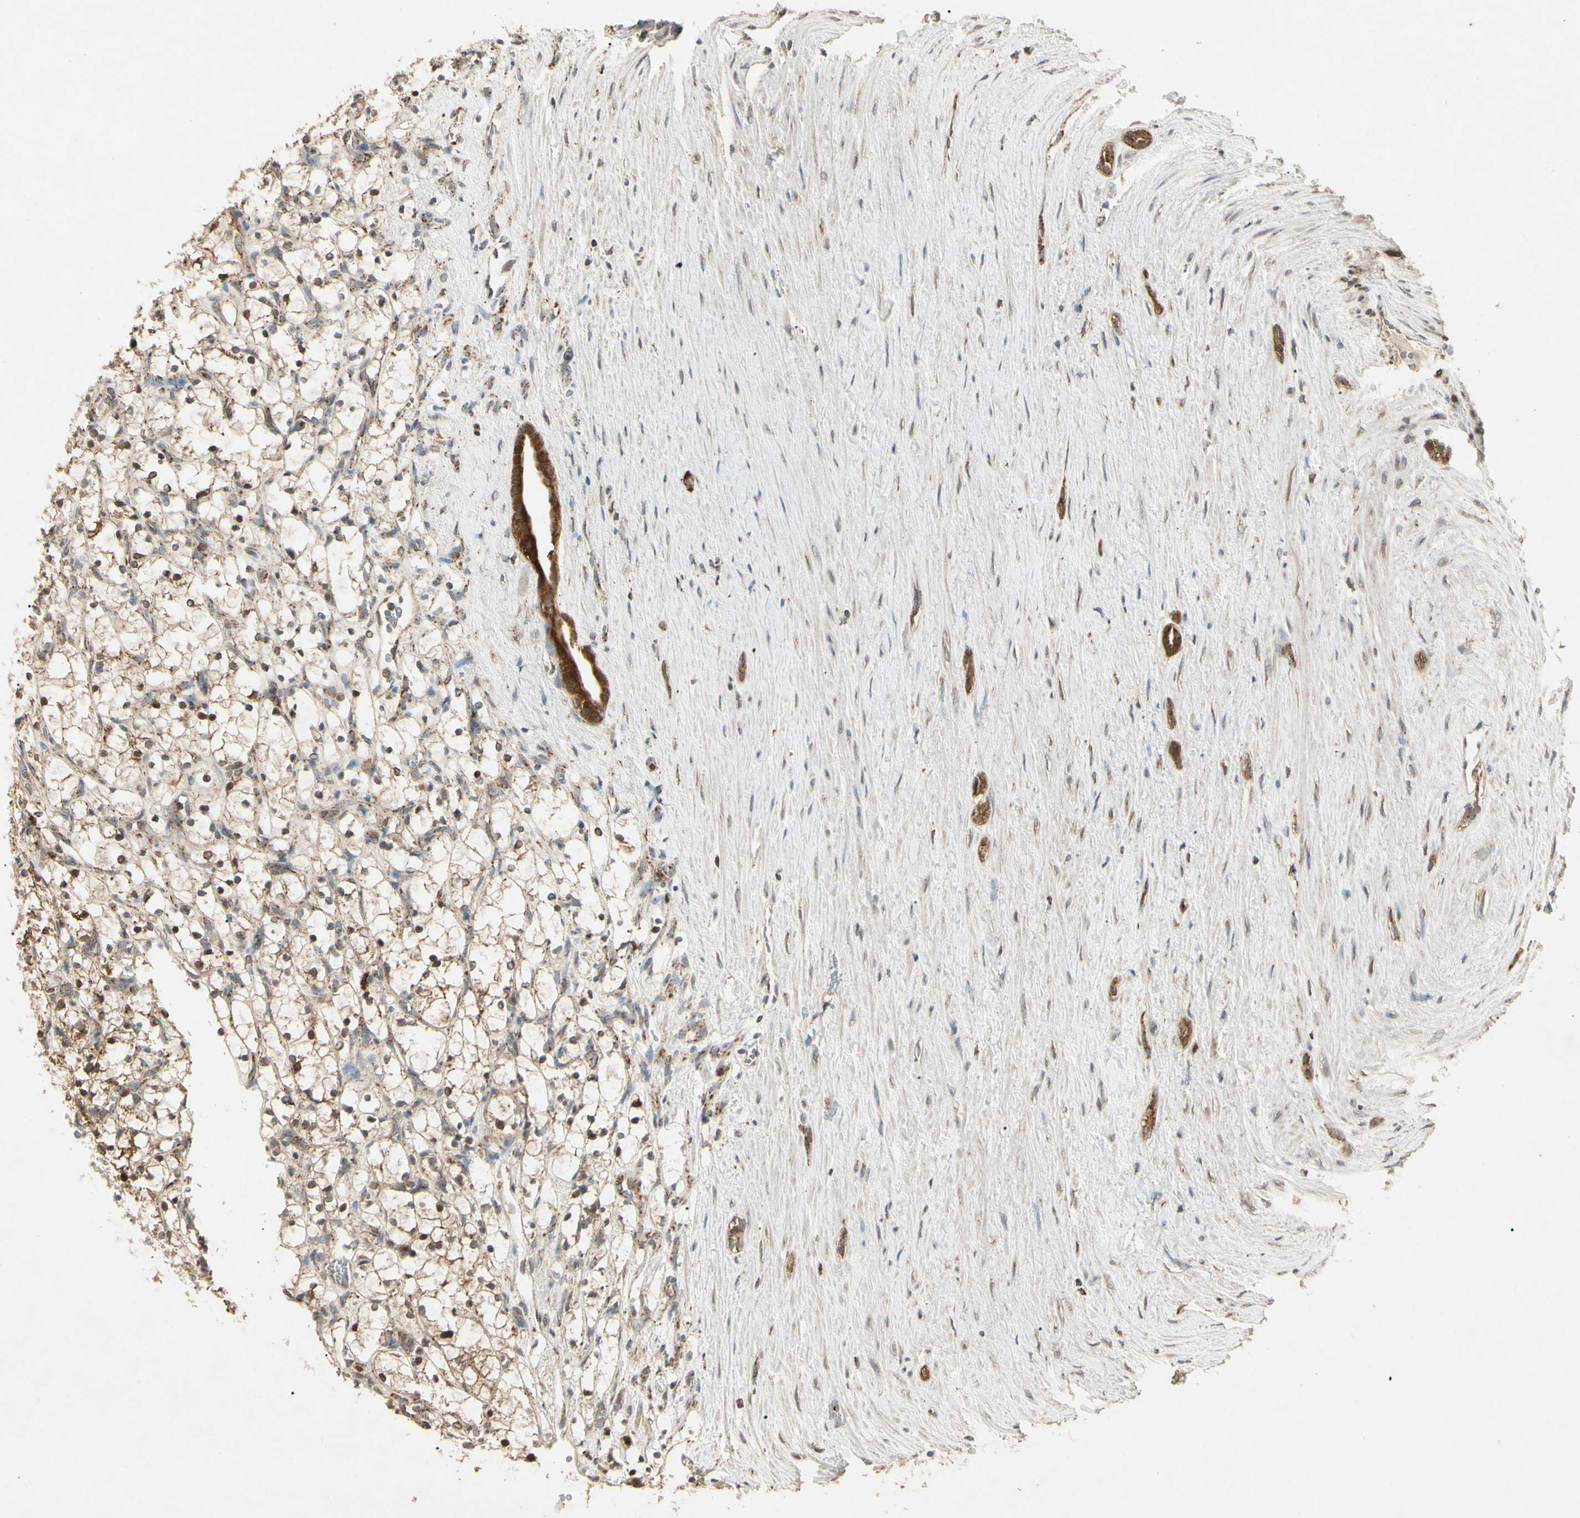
{"staining": {"intensity": "weak", "quantity": ">75%", "location": "cytoplasmic/membranous,nuclear"}, "tissue": "renal cancer", "cell_type": "Tumor cells", "image_type": "cancer", "snomed": [{"axis": "morphology", "description": "Adenocarcinoma, NOS"}, {"axis": "topography", "description": "Kidney"}], "caption": "A brown stain highlights weak cytoplasmic/membranous and nuclear positivity of a protein in adenocarcinoma (renal) tumor cells.", "gene": "PRDX5", "patient": {"sex": "female", "age": 69}}